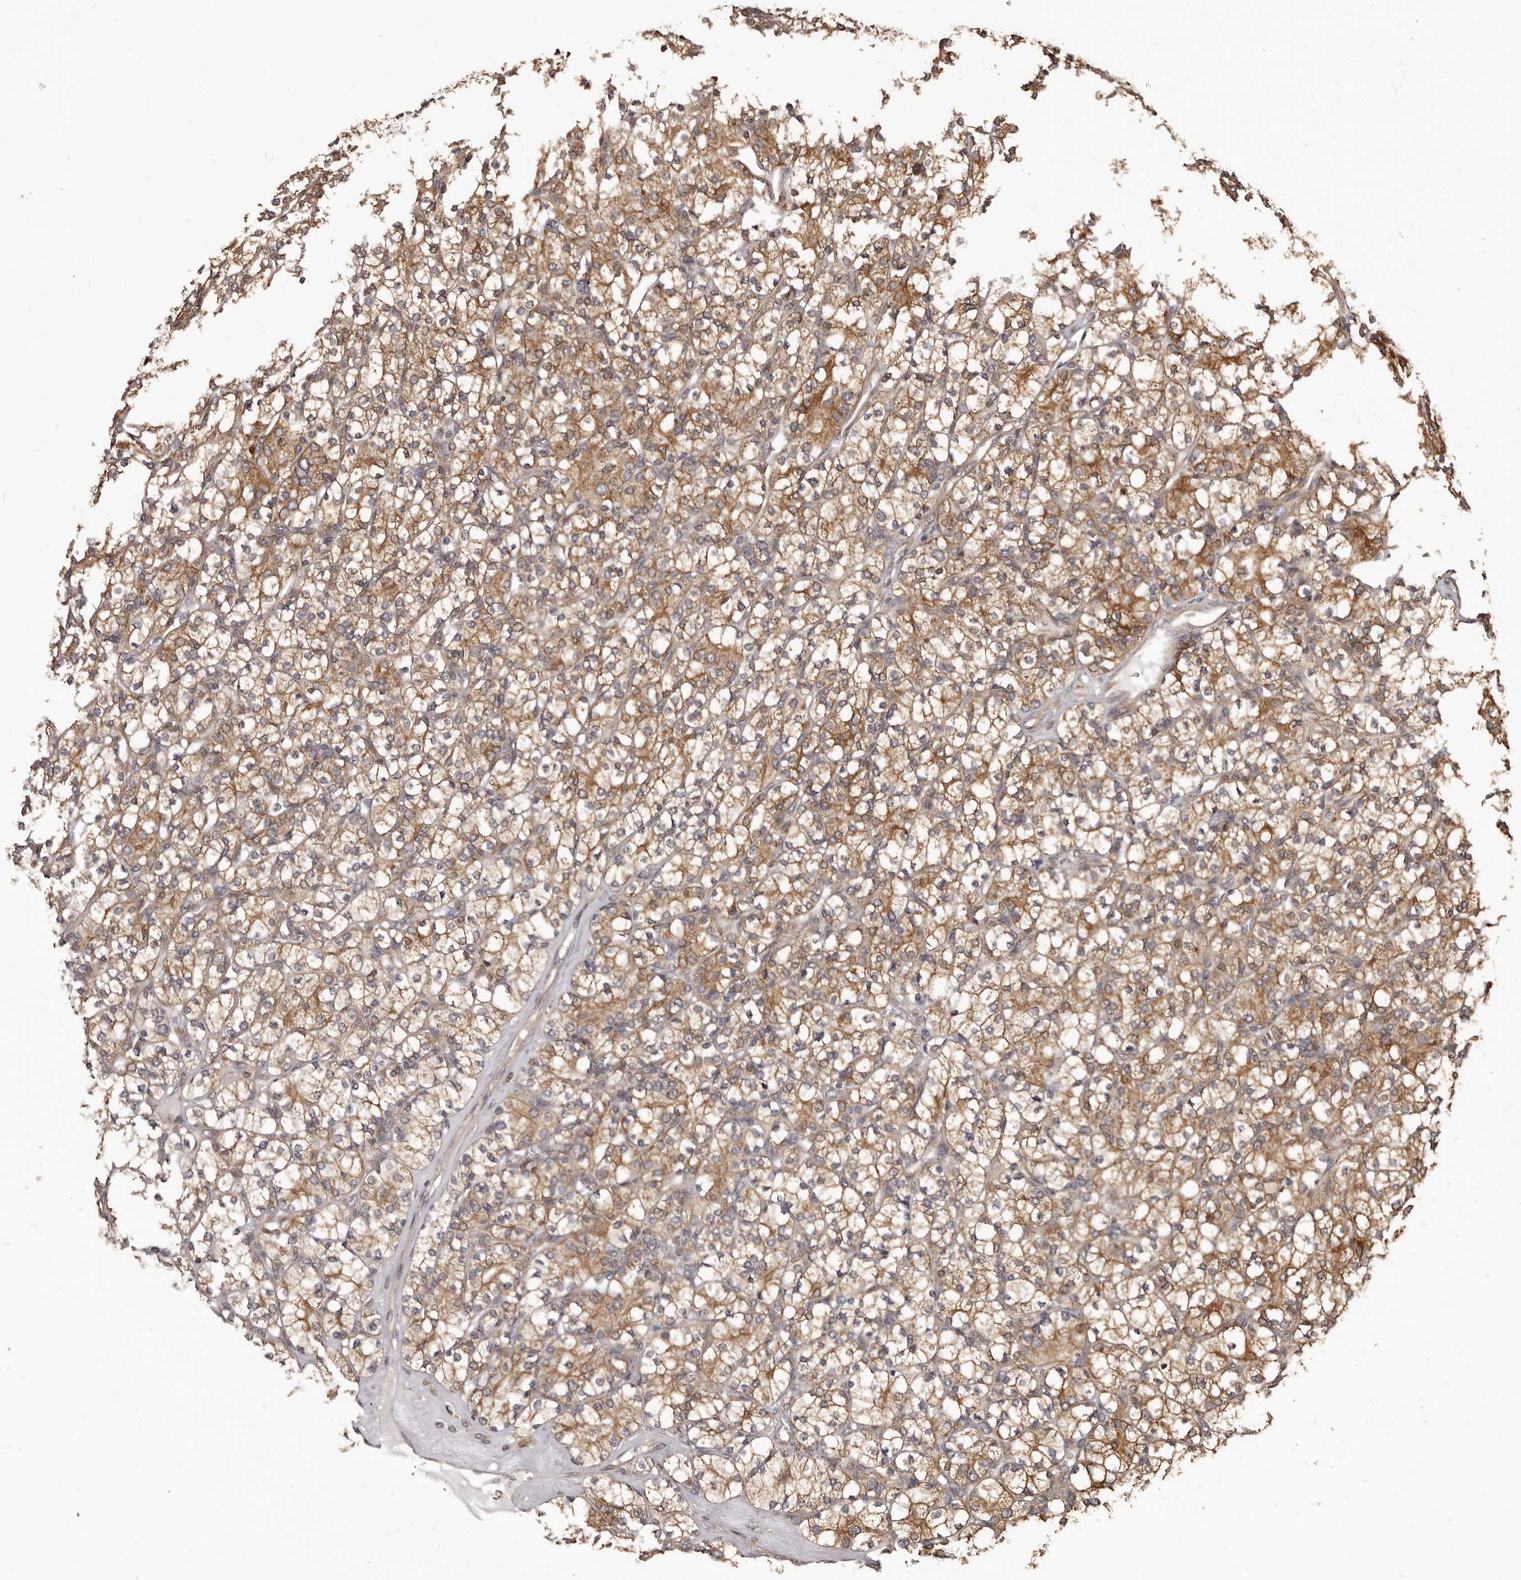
{"staining": {"intensity": "moderate", "quantity": ">75%", "location": "cytoplasmic/membranous"}, "tissue": "renal cancer", "cell_type": "Tumor cells", "image_type": "cancer", "snomed": [{"axis": "morphology", "description": "Adenocarcinoma, NOS"}, {"axis": "topography", "description": "Kidney"}], "caption": "Immunohistochemistry (DAB (3,3'-diaminobenzidine)) staining of human renal cancer reveals moderate cytoplasmic/membranous protein staining in approximately >75% of tumor cells. (Stains: DAB (3,3'-diaminobenzidine) in brown, nuclei in blue, Microscopy: brightfield microscopy at high magnification).", "gene": "ZCCHC7", "patient": {"sex": "male", "age": 77}}